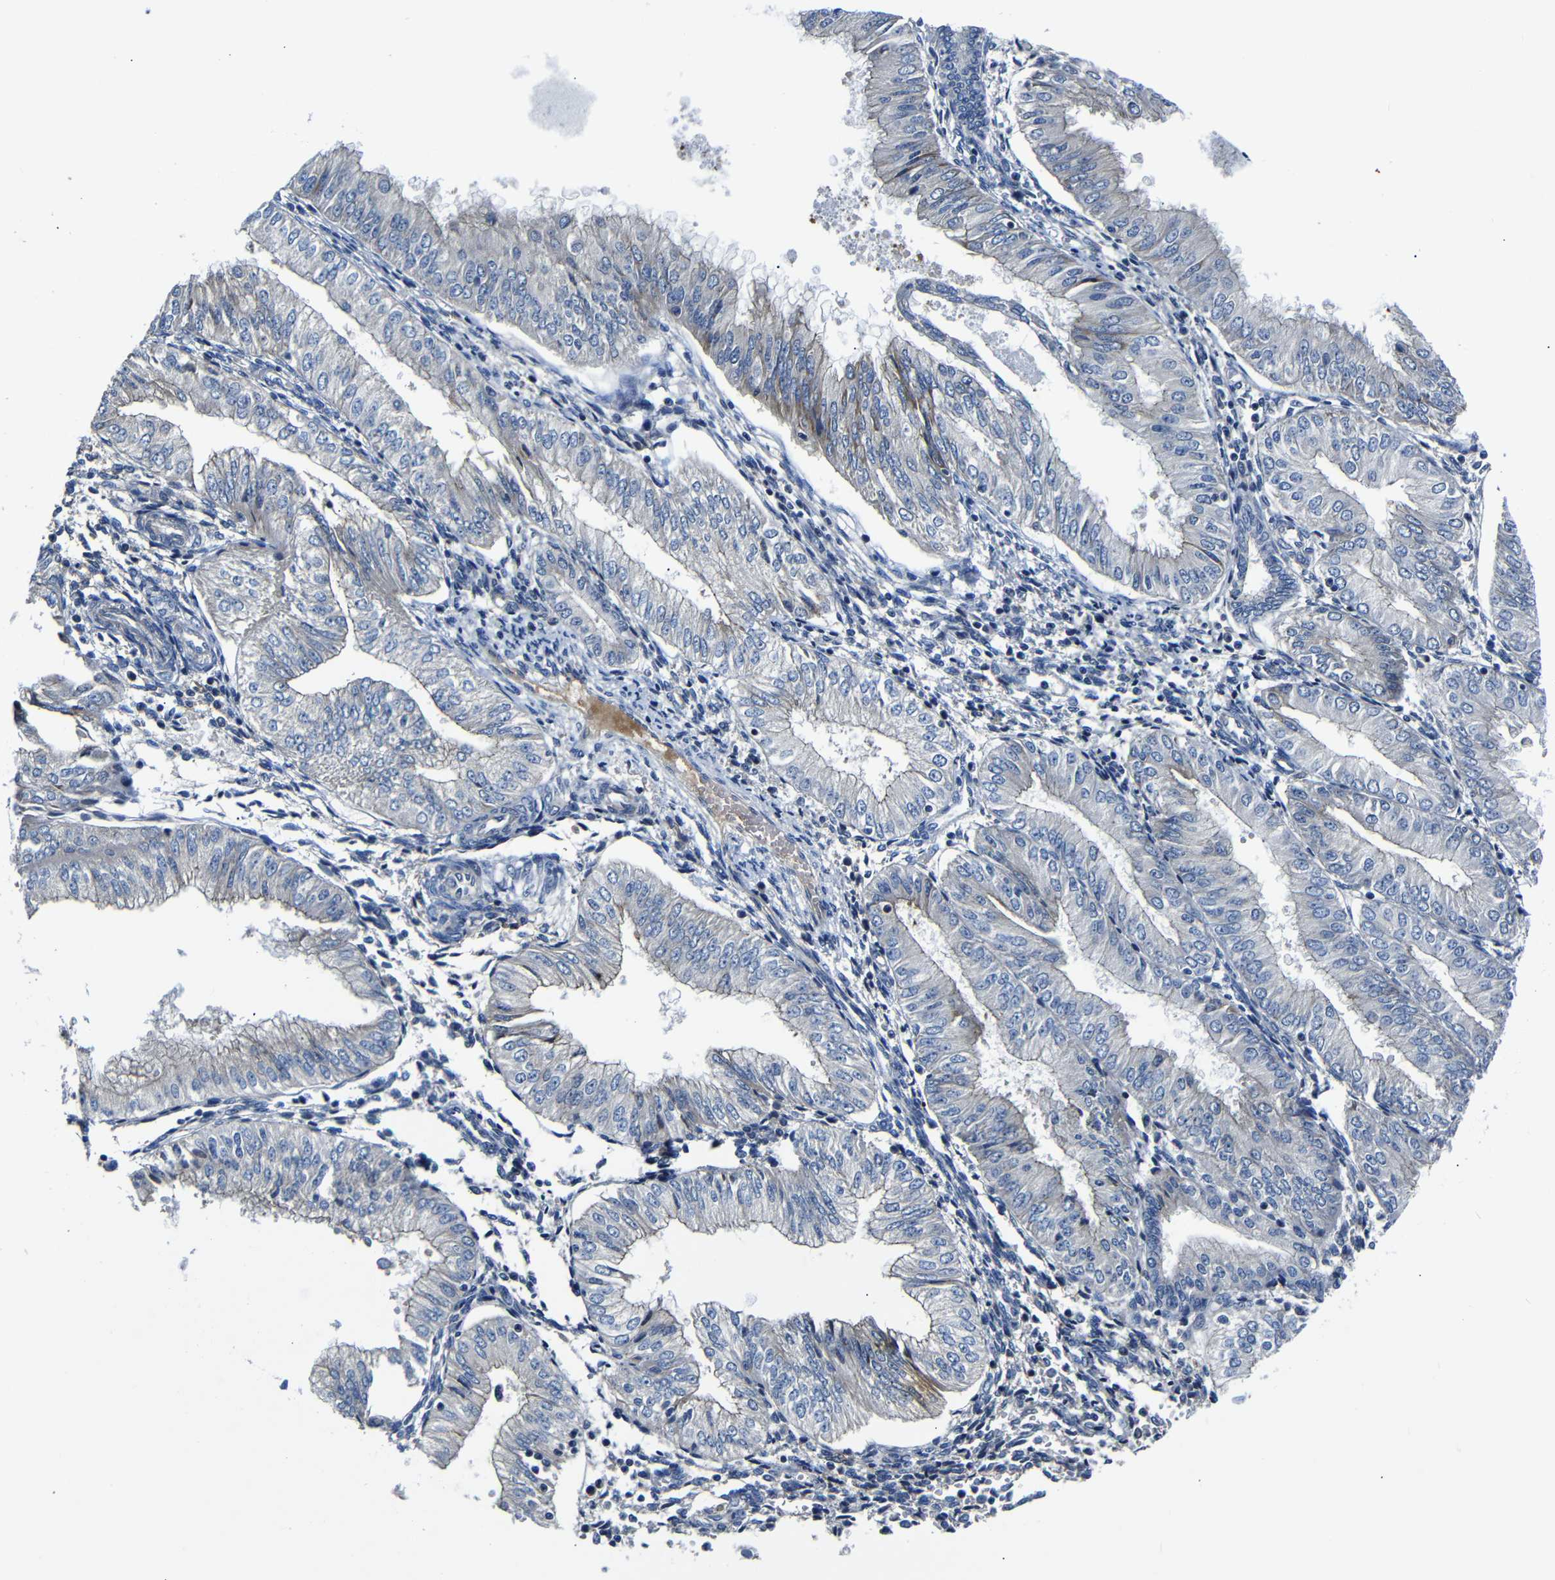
{"staining": {"intensity": "weak", "quantity": "25%-75%", "location": "cytoplasmic/membranous"}, "tissue": "endometrial cancer", "cell_type": "Tumor cells", "image_type": "cancer", "snomed": [{"axis": "morphology", "description": "Adenocarcinoma, NOS"}, {"axis": "topography", "description": "Endometrium"}], "caption": "IHC micrograph of neoplastic tissue: human endometrial cancer stained using immunohistochemistry displays low levels of weak protein expression localized specifically in the cytoplasmic/membranous of tumor cells, appearing as a cytoplasmic/membranous brown color.", "gene": "AFDN", "patient": {"sex": "female", "age": 53}}